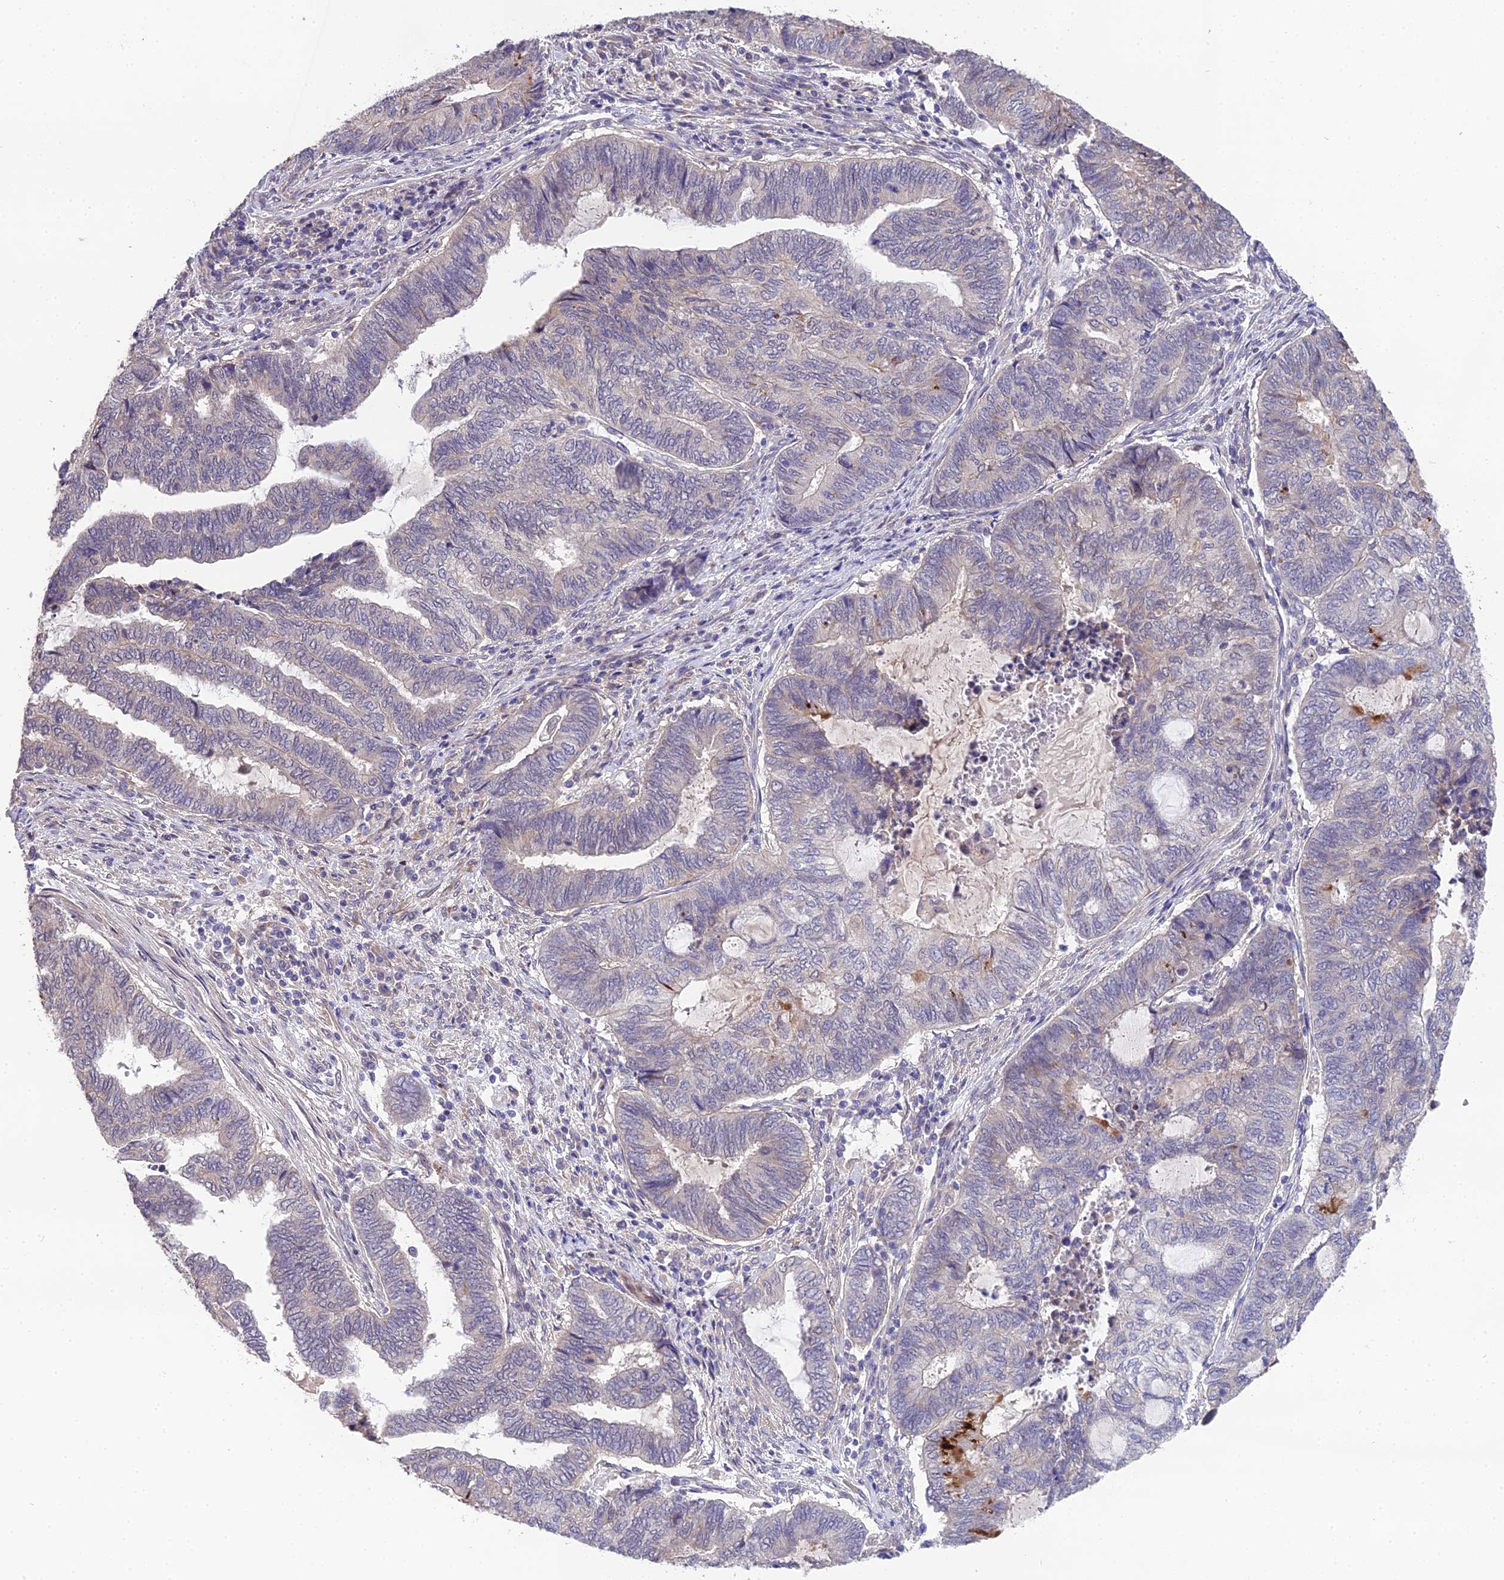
{"staining": {"intensity": "negative", "quantity": "none", "location": "none"}, "tissue": "endometrial cancer", "cell_type": "Tumor cells", "image_type": "cancer", "snomed": [{"axis": "morphology", "description": "Adenocarcinoma, NOS"}, {"axis": "topography", "description": "Uterus"}, {"axis": "topography", "description": "Endometrium"}], "caption": "Immunohistochemistry photomicrograph of endometrial cancer (adenocarcinoma) stained for a protein (brown), which exhibits no expression in tumor cells.", "gene": "PUS10", "patient": {"sex": "female", "age": 70}}